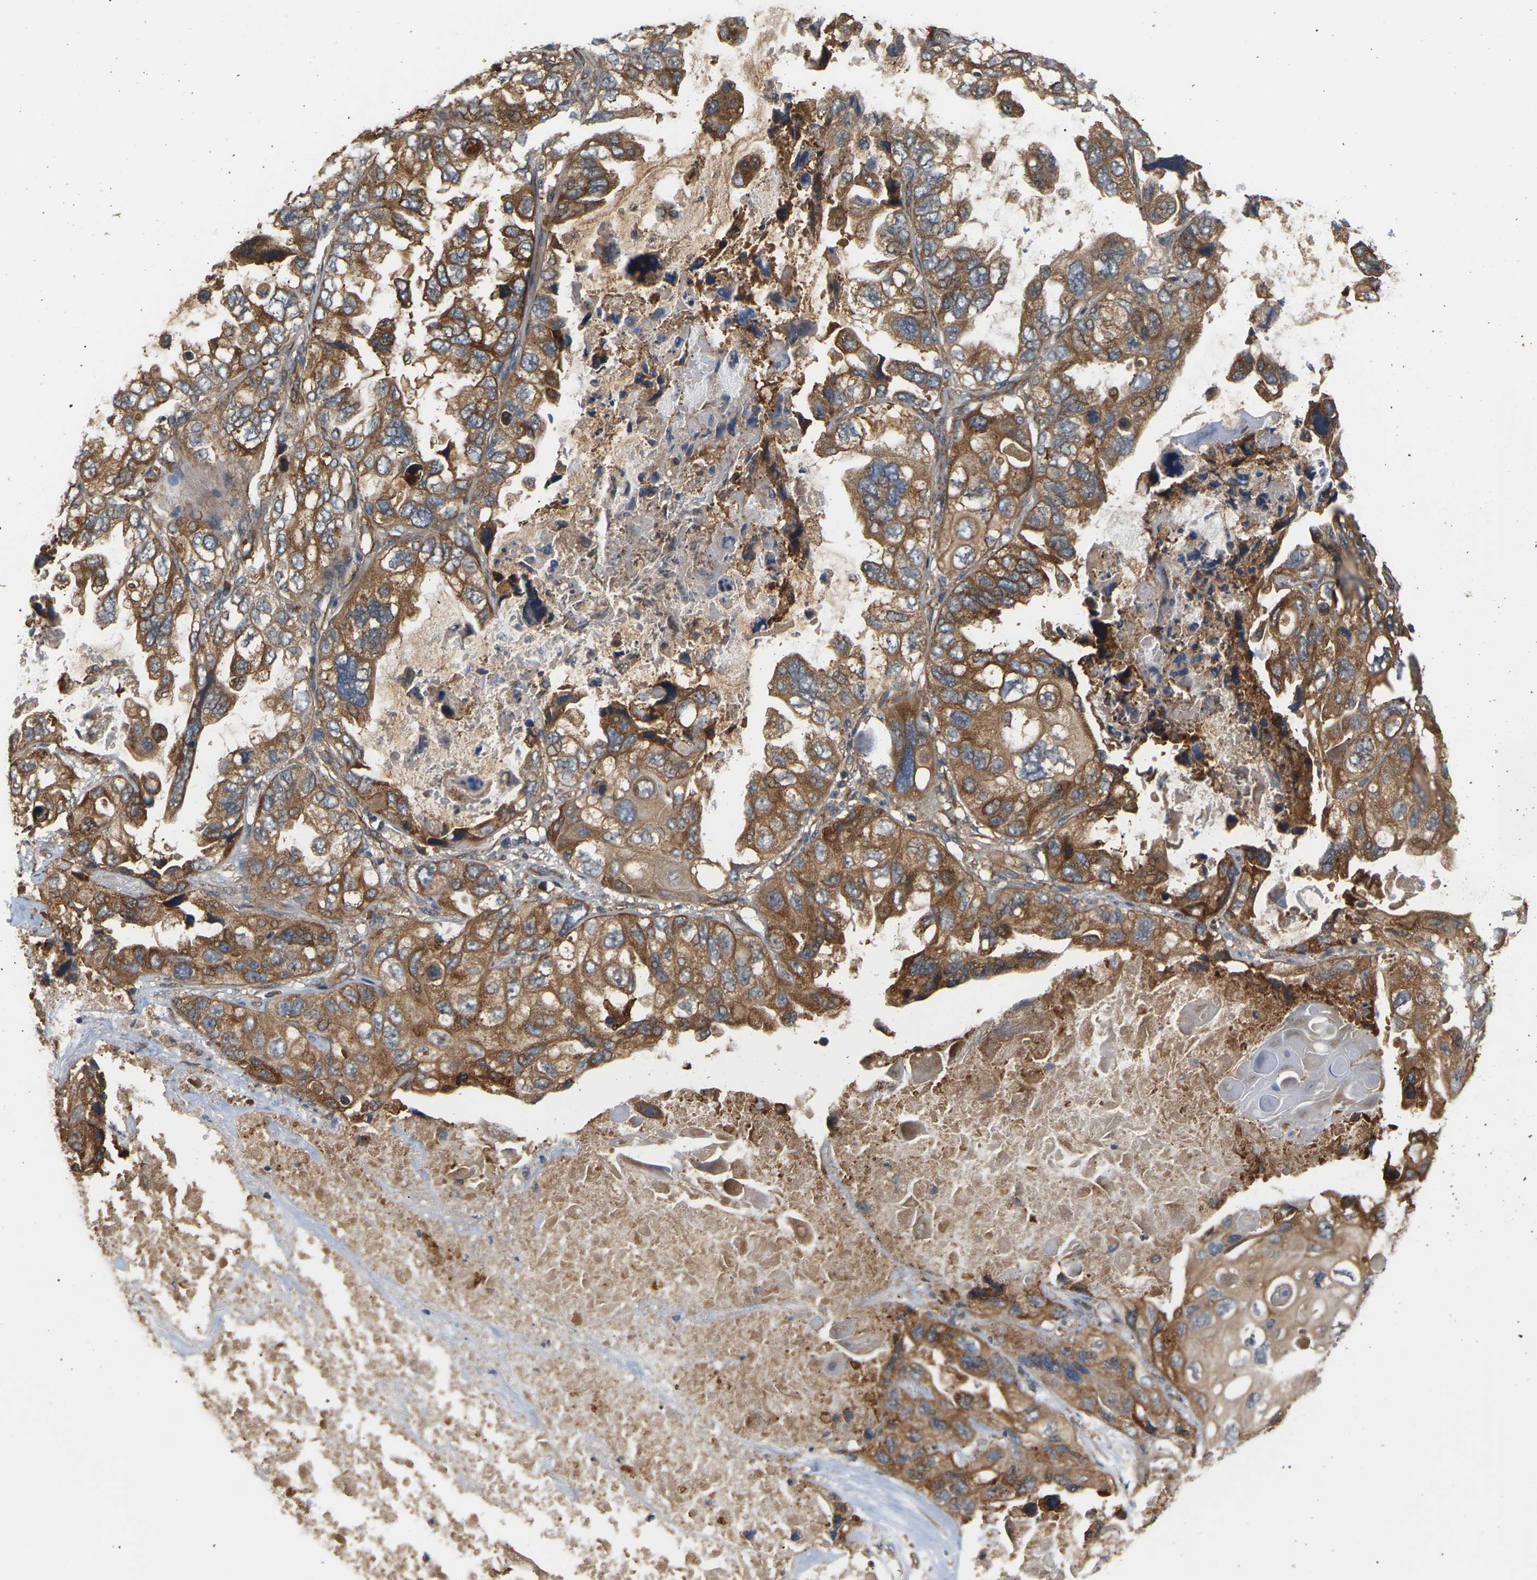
{"staining": {"intensity": "strong", "quantity": ">75%", "location": "cytoplasmic/membranous"}, "tissue": "lung cancer", "cell_type": "Tumor cells", "image_type": "cancer", "snomed": [{"axis": "morphology", "description": "Squamous cell carcinoma, NOS"}, {"axis": "topography", "description": "Lung"}], "caption": "Immunohistochemistry (IHC) of lung squamous cell carcinoma exhibits high levels of strong cytoplasmic/membranous positivity in about >75% of tumor cells.", "gene": "NRAS", "patient": {"sex": "female", "age": 73}}